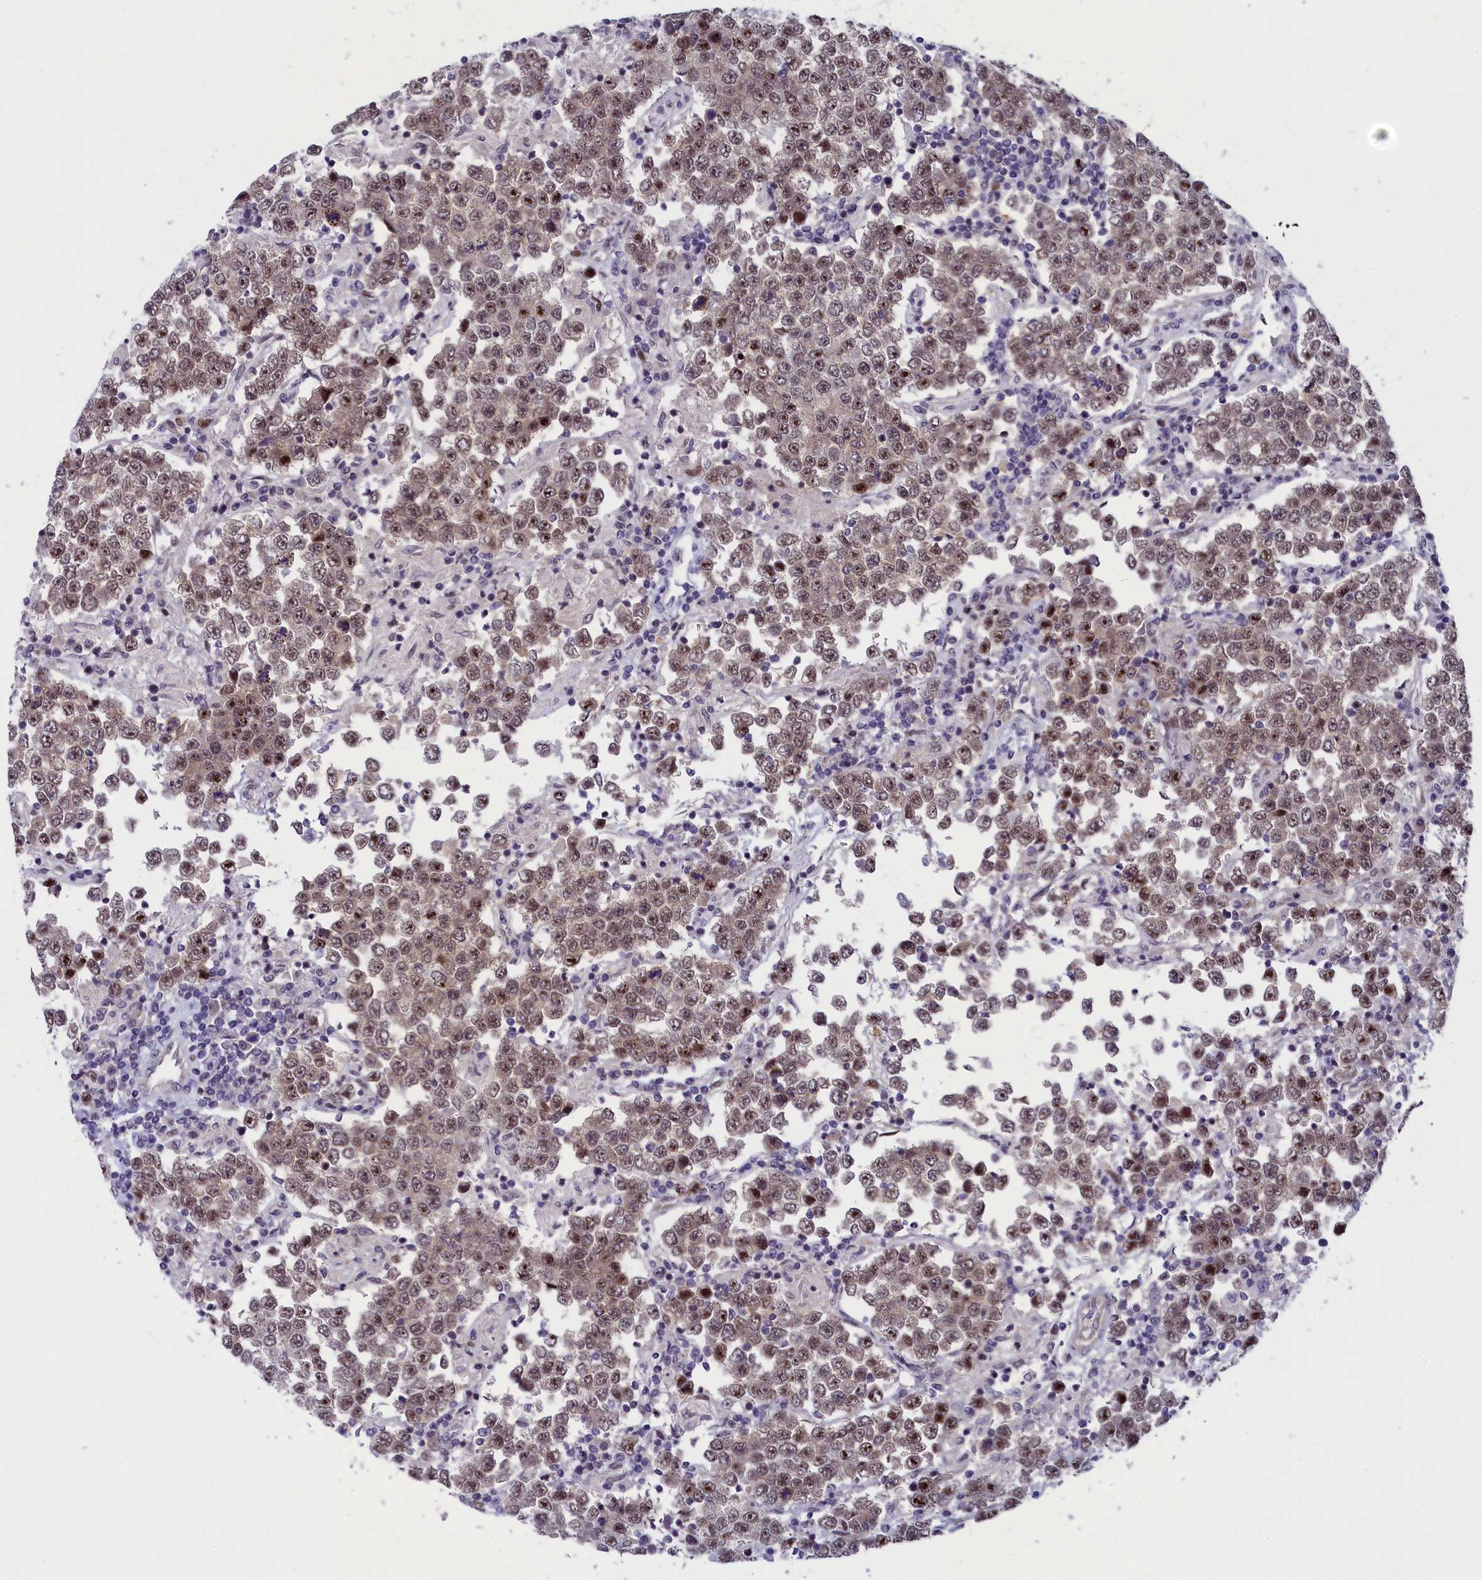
{"staining": {"intensity": "moderate", "quantity": ">75%", "location": "nuclear"}, "tissue": "testis cancer", "cell_type": "Tumor cells", "image_type": "cancer", "snomed": [{"axis": "morphology", "description": "Normal tissue, NOS"}, {"axis": "morphology", "description": "Urothelial carcinoma, High grade"}, {"axis": "morphology", "description": "Seminoma, NOS"}, {"axis": "morphology", "description": "Carcinoma, Embryonal, NOS"}, {"axis": "topography", "description": "Urinary bladder"}, {"axis": "topography", "description": "Testis"}], "caption": "This micrograph demonstrates testis cancer (seminoma) stained with immunohistochemistry (IHC) to label a protein in brown. The nuclear of tumor cells show moderate positivity for the protein. Nuclei are counter-stained blue.", "gene": "ANKRD34B", "patient": {"sex": "male", "age": 41}}